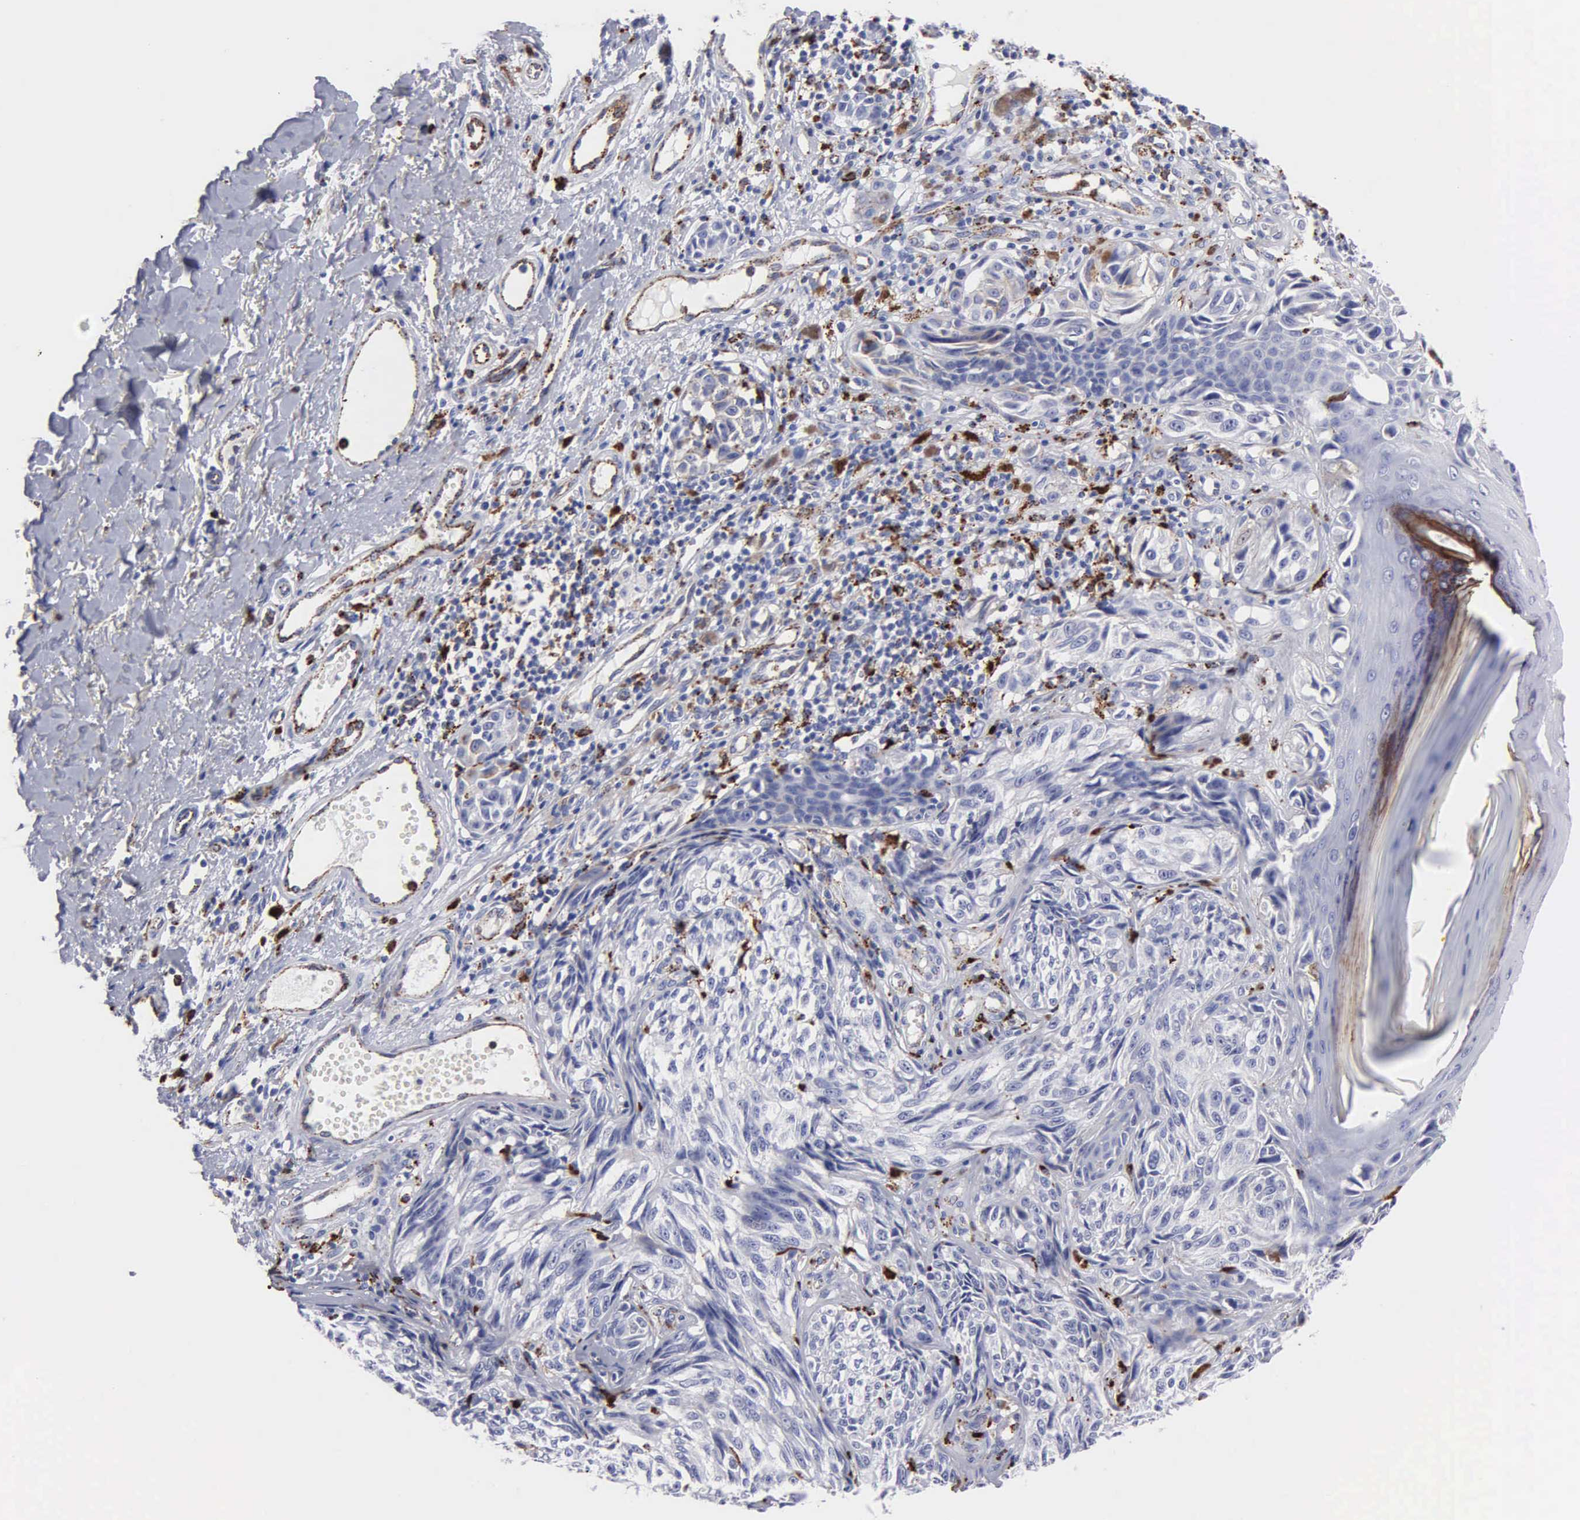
{"staining": {"intensity": "weak", "quantity": "<25%", "location": "cytoplasmic/membranous"}, "tissue": "melanoma", "cell_type": "Tumor cells", "image_type": "cancer", "snomed": [{"axis": "morphology", "description": "Malignant melanoma, NOS"}, {"axis": "topography", "description": "Skin"}], "caption": "Immunohistochemical staining of human malignant melanoma displays no significant positivity in tumor cells.", "gene": "CTSH", "patient": {"sex": "male", "age": 67}}